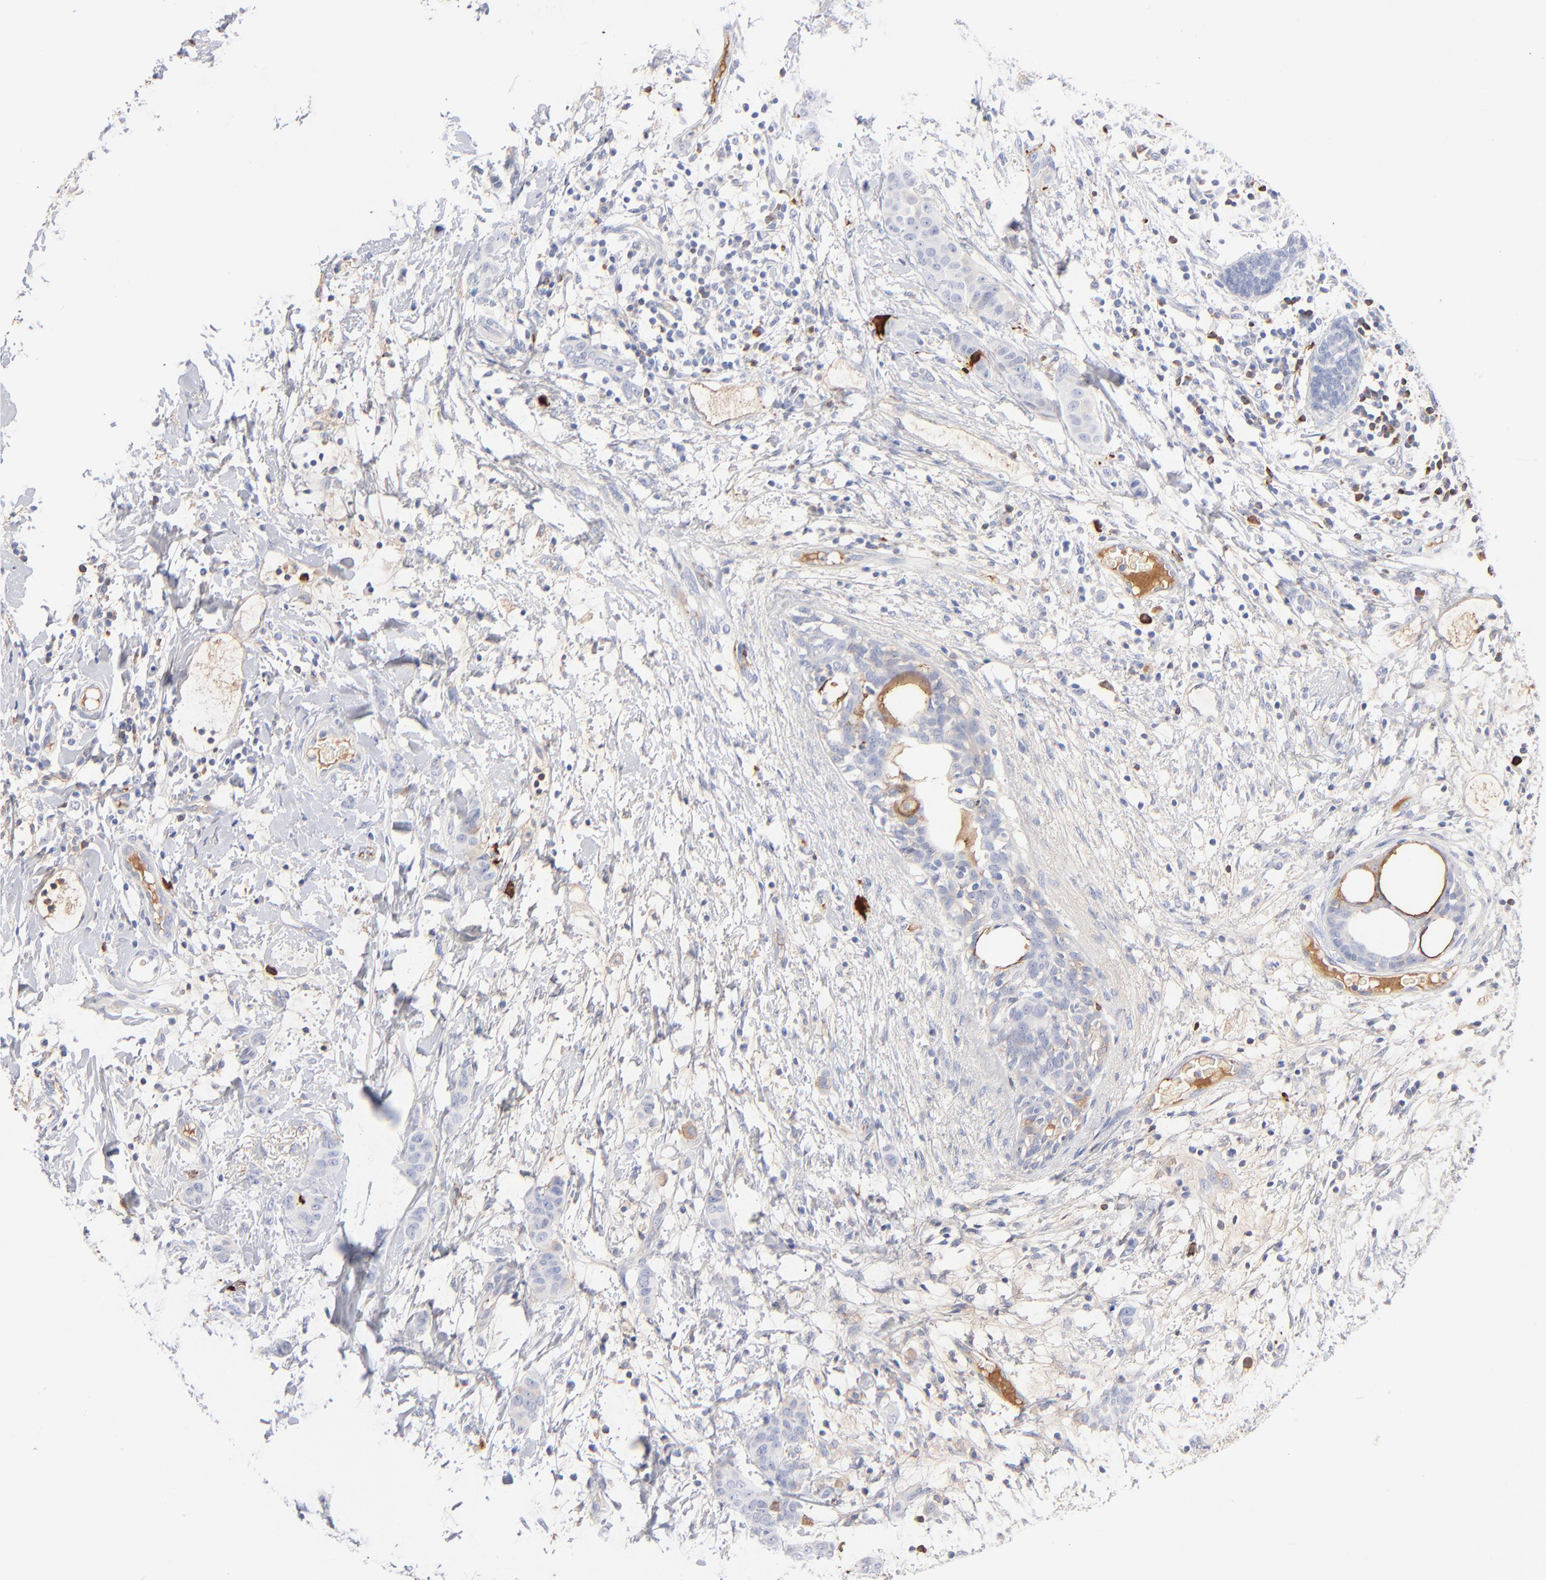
{"staining": {"intensity": "negative", "quantity": "none", "location": "none"}, "tissue": "breast cancer", "cell_type": "Tumor cells", "image_type": "cancer", "snomed": [{"axis": "morphology", "description": "Duct carcinoma"}, {"axis": "topography", "description": "Breast"}], "caption": "Protein analysis of breast cancer demonstrates no significant expression in tumor cells.", "gene": "APOH", "patient": {"sex": "female", "age": 40}}